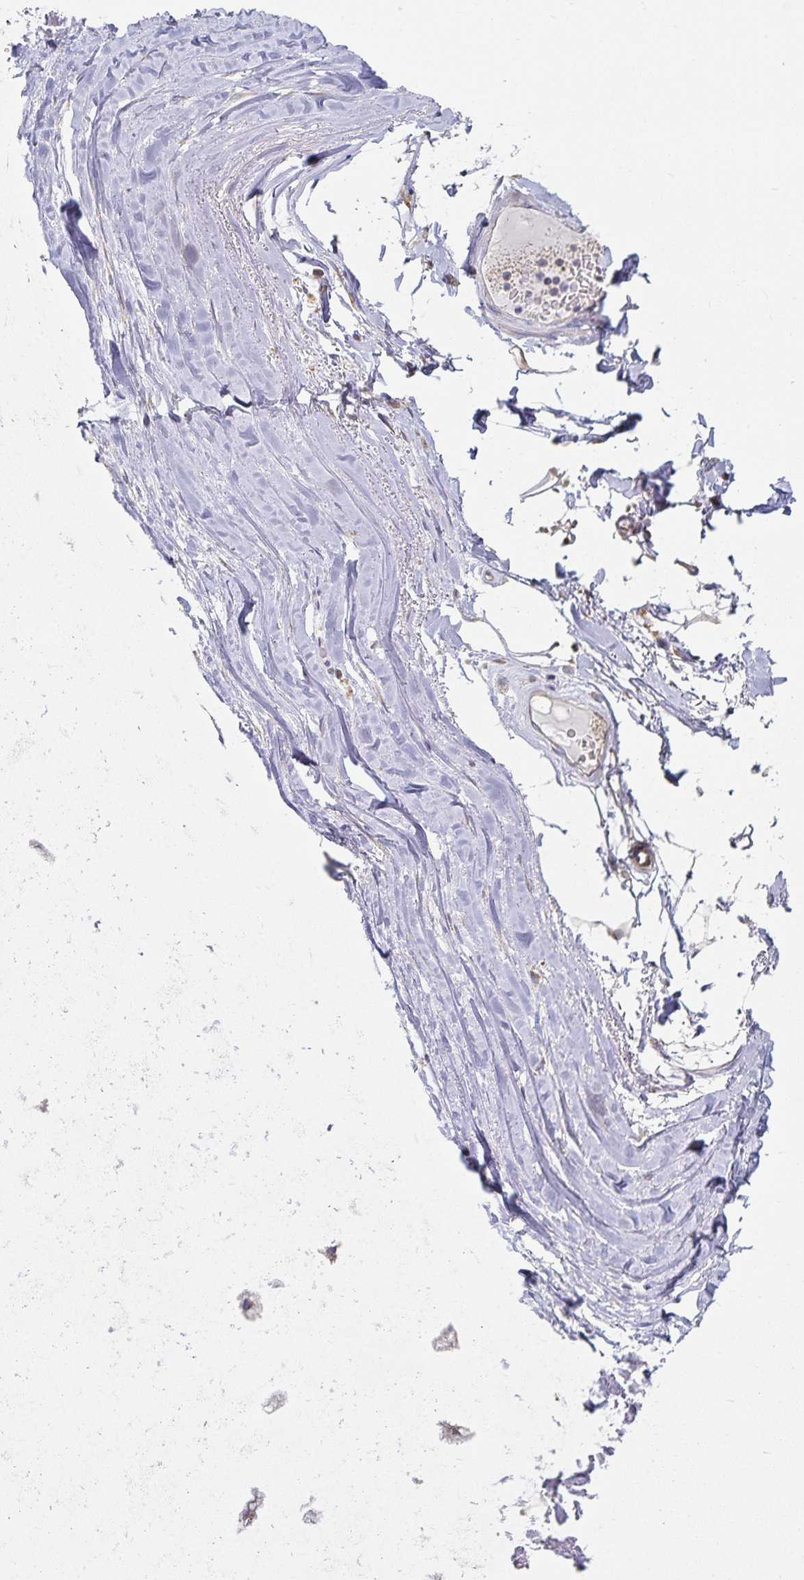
{"staining": {"intensity": "negative", "quantity": "none", "location": "none"}, "tissue": "soft tissue", "cell_type": "Chondrocytes", "image_type": "normal", "snomed": [{"axis": "morphology", "description": "Normal tissue, NOS"}, {"axis": "topography", "description": "Lymph node"}, {"axis": "topography", "description": "Cartilage tissue"}, {"axis": "topography", "description": "Nasopharynx"}], "caption": "Immunohistochemical staining of benign human soft tissue demonstrates no significant positivity in chondrocytes.", "gene": "NOMO1", "patient": {"sex": "male", "age": 63}}